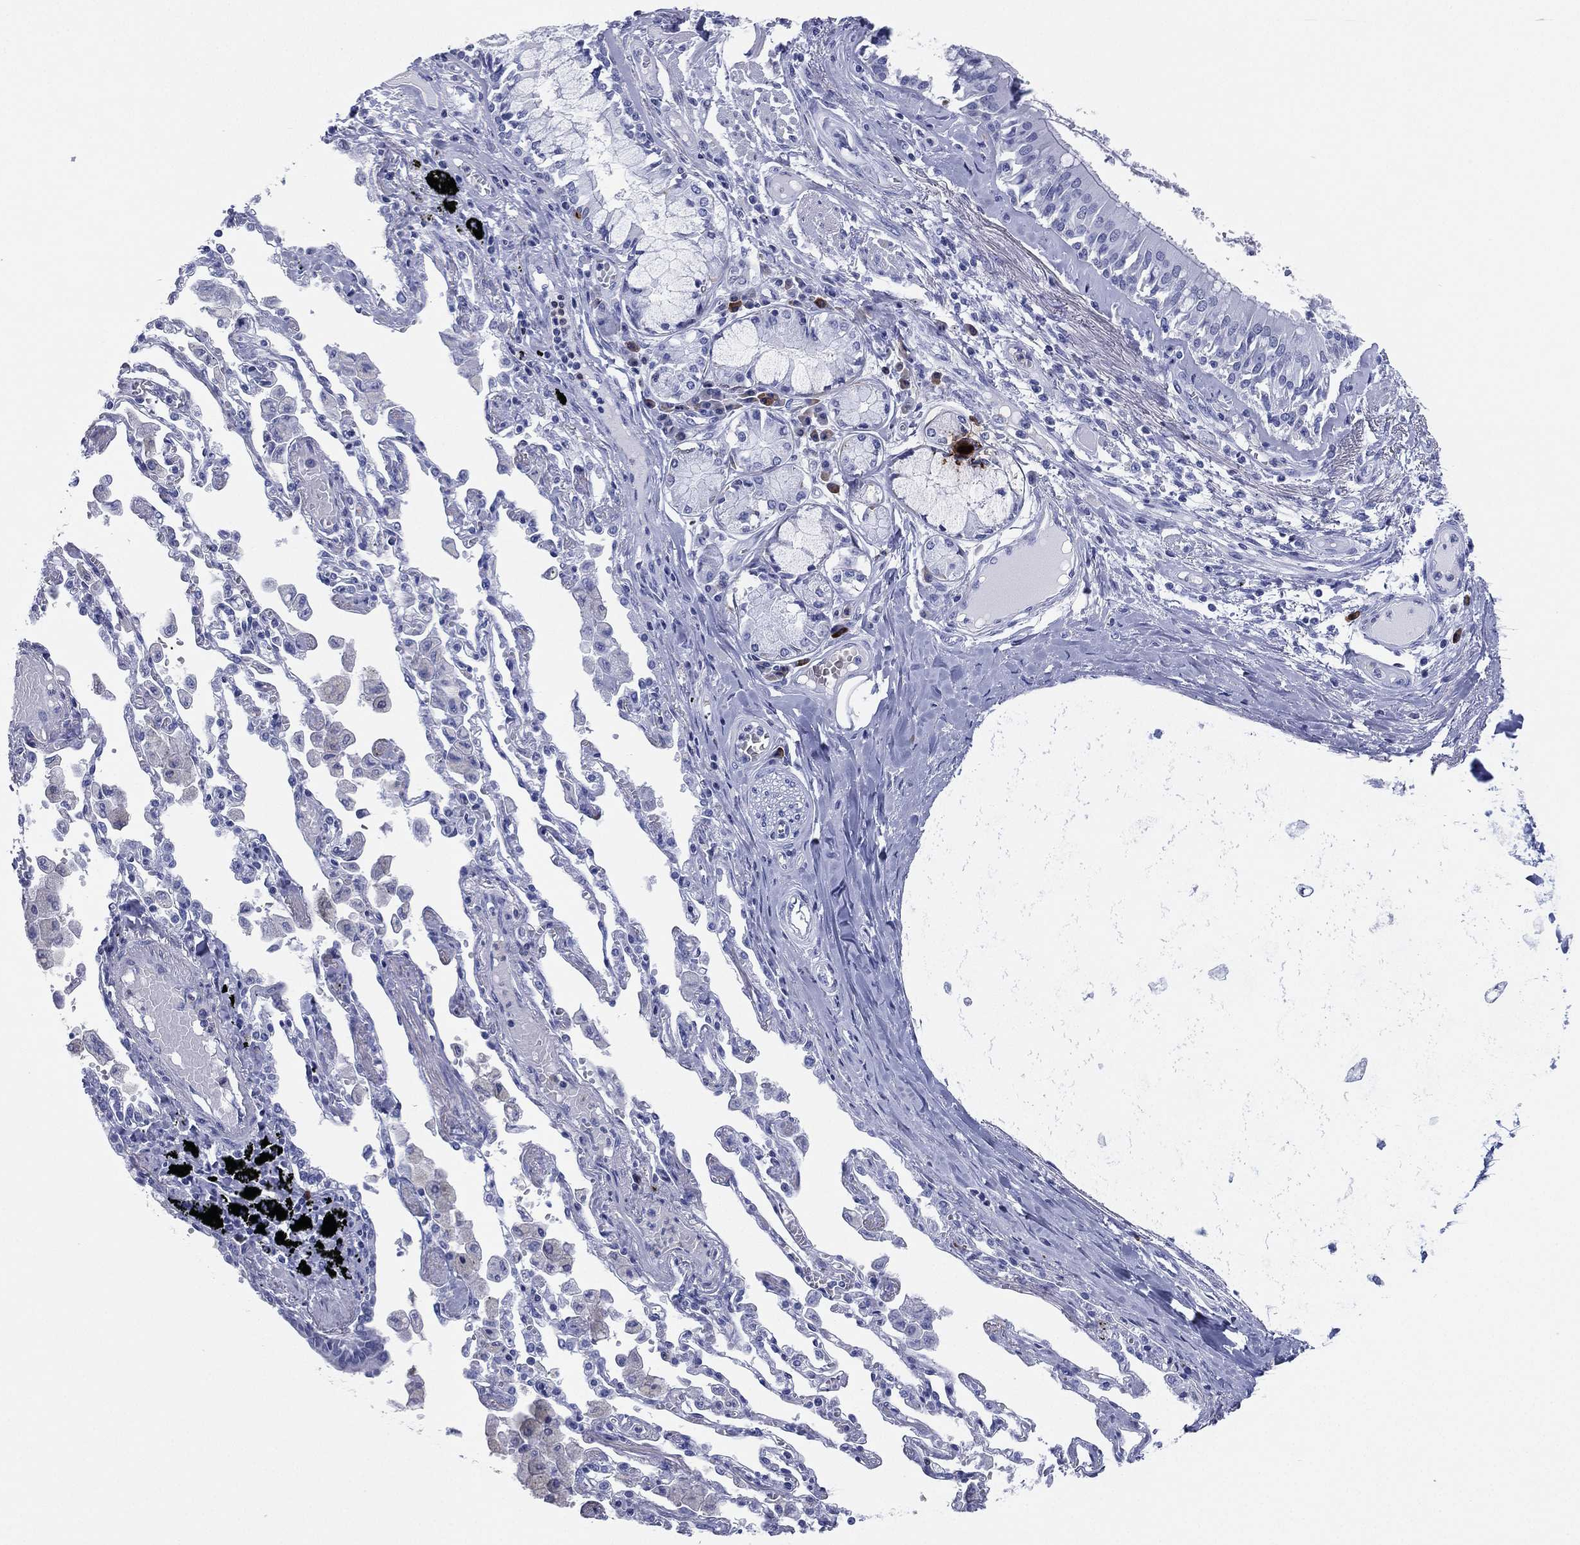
{"staining": {"intensity": "negative", "quantity": "none", "location": "none"}, "tissue": "bronchus", "cell_type": "Respiratory epithelial cells", "image_type": "normal", "snomed": [{"axis": "morphology", "description": "Normal tissue, NOS"}, {"axis": "morphology", "description": "Squamous cell carcinoma, NOS"}, {"axis": "topography", "description": "Cartilage tissue"}, {"axis": "topography", "description": "Bronchus"}, {"axis": "topography", "description": "Lung"}], "caption": "Immunohistochemistry micrograph of benign human bronchus stained for a protein (brown), which shows no staining in respiratory epithelial cells.", "gene": "CD79A", "patient": {"sex": "female", "age": 49}}